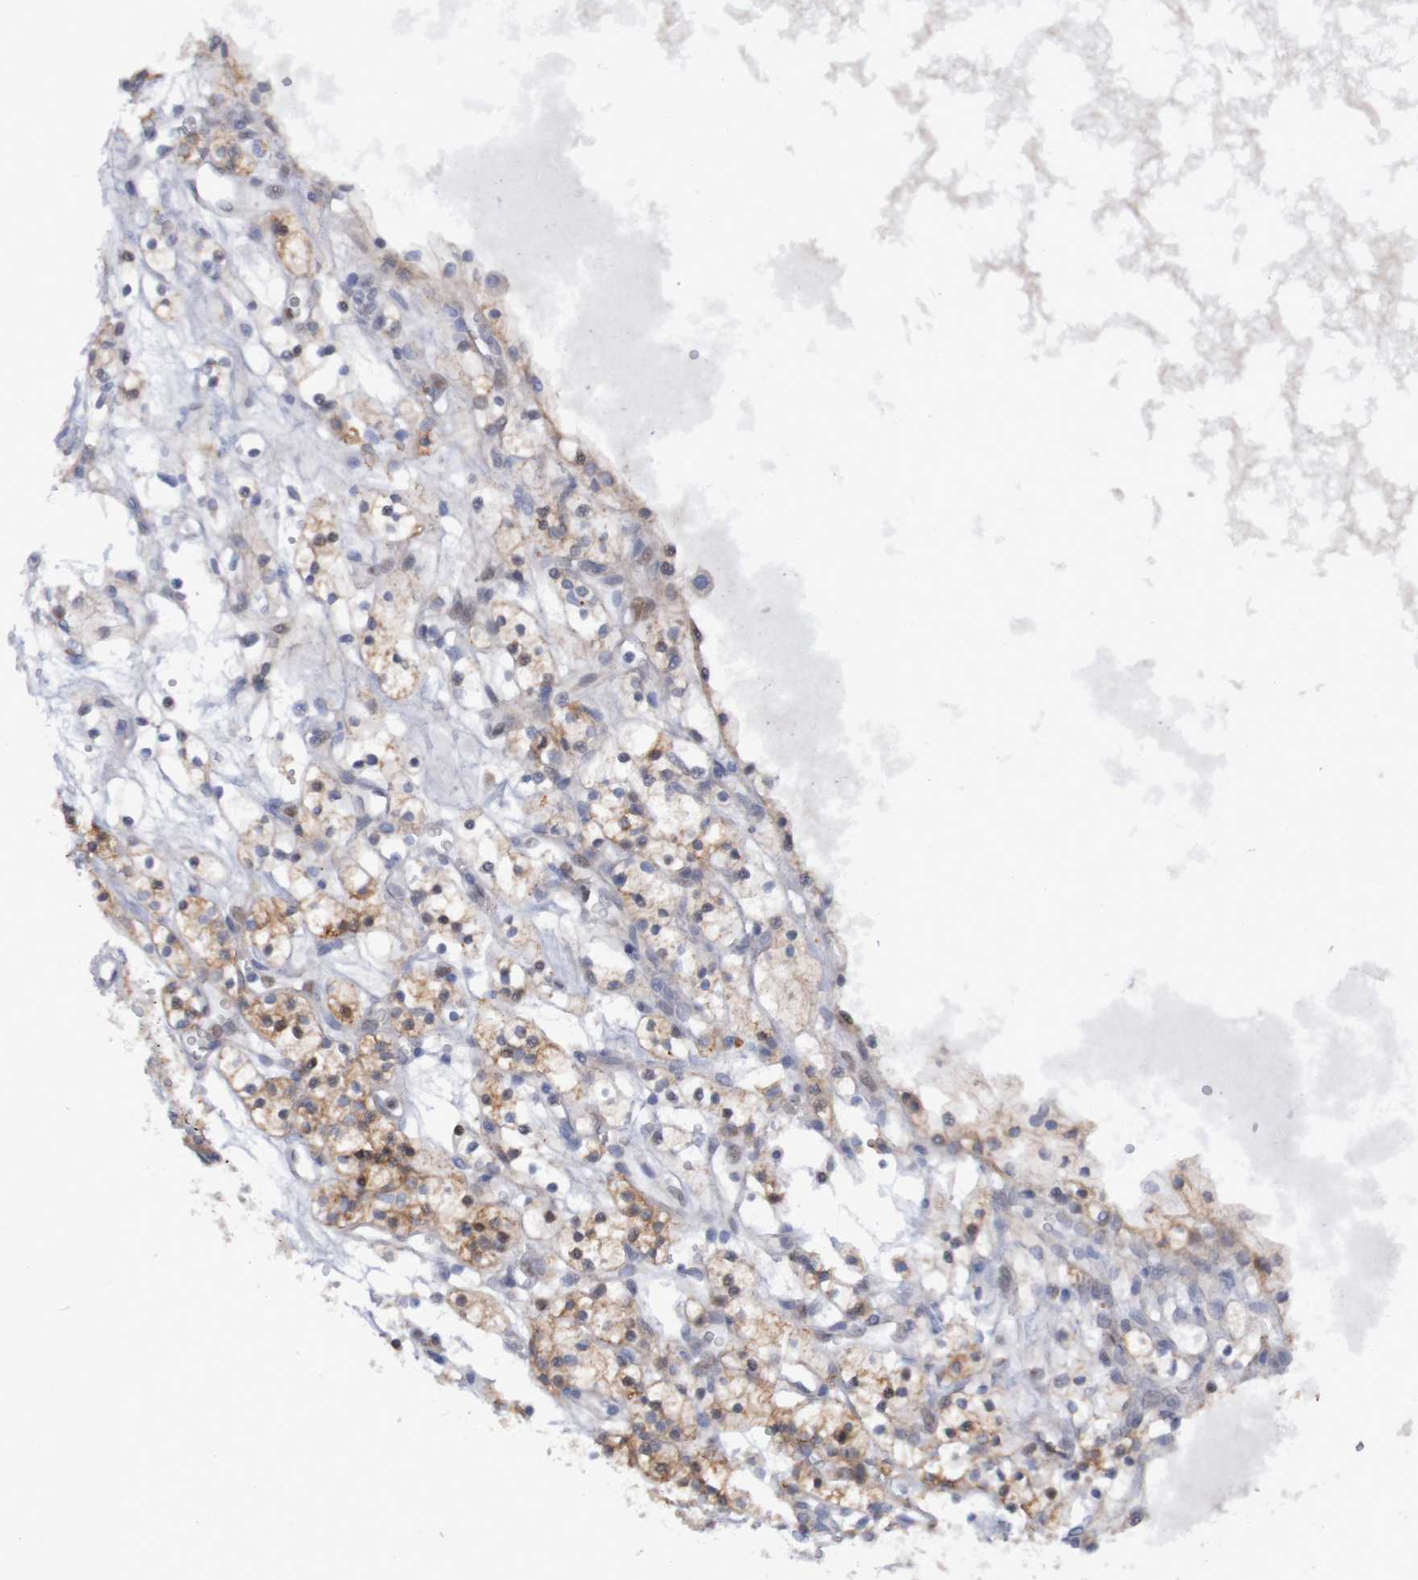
{"staining": {"intensity": "moderate", "quantity": "25%-75%", "location": "cytoplasmic/membranous"}, "tissue": "renal cancer", "cell_type": "Tumor cells", "image_type": "cancer", "snomed": [{"axis": "morphology", "description": "Adenocarcinoma, NOS"}, {"axis": "topography", "description": "Kidney"}], "caption": "Tumor cells show medium levels of moderate cytoplasmic/membranous positivity in approximately 25%-75% of cells in renal adenocarcinoma.", "gene": "FBP2", "patient": {"sex": "female", "age": 57}}